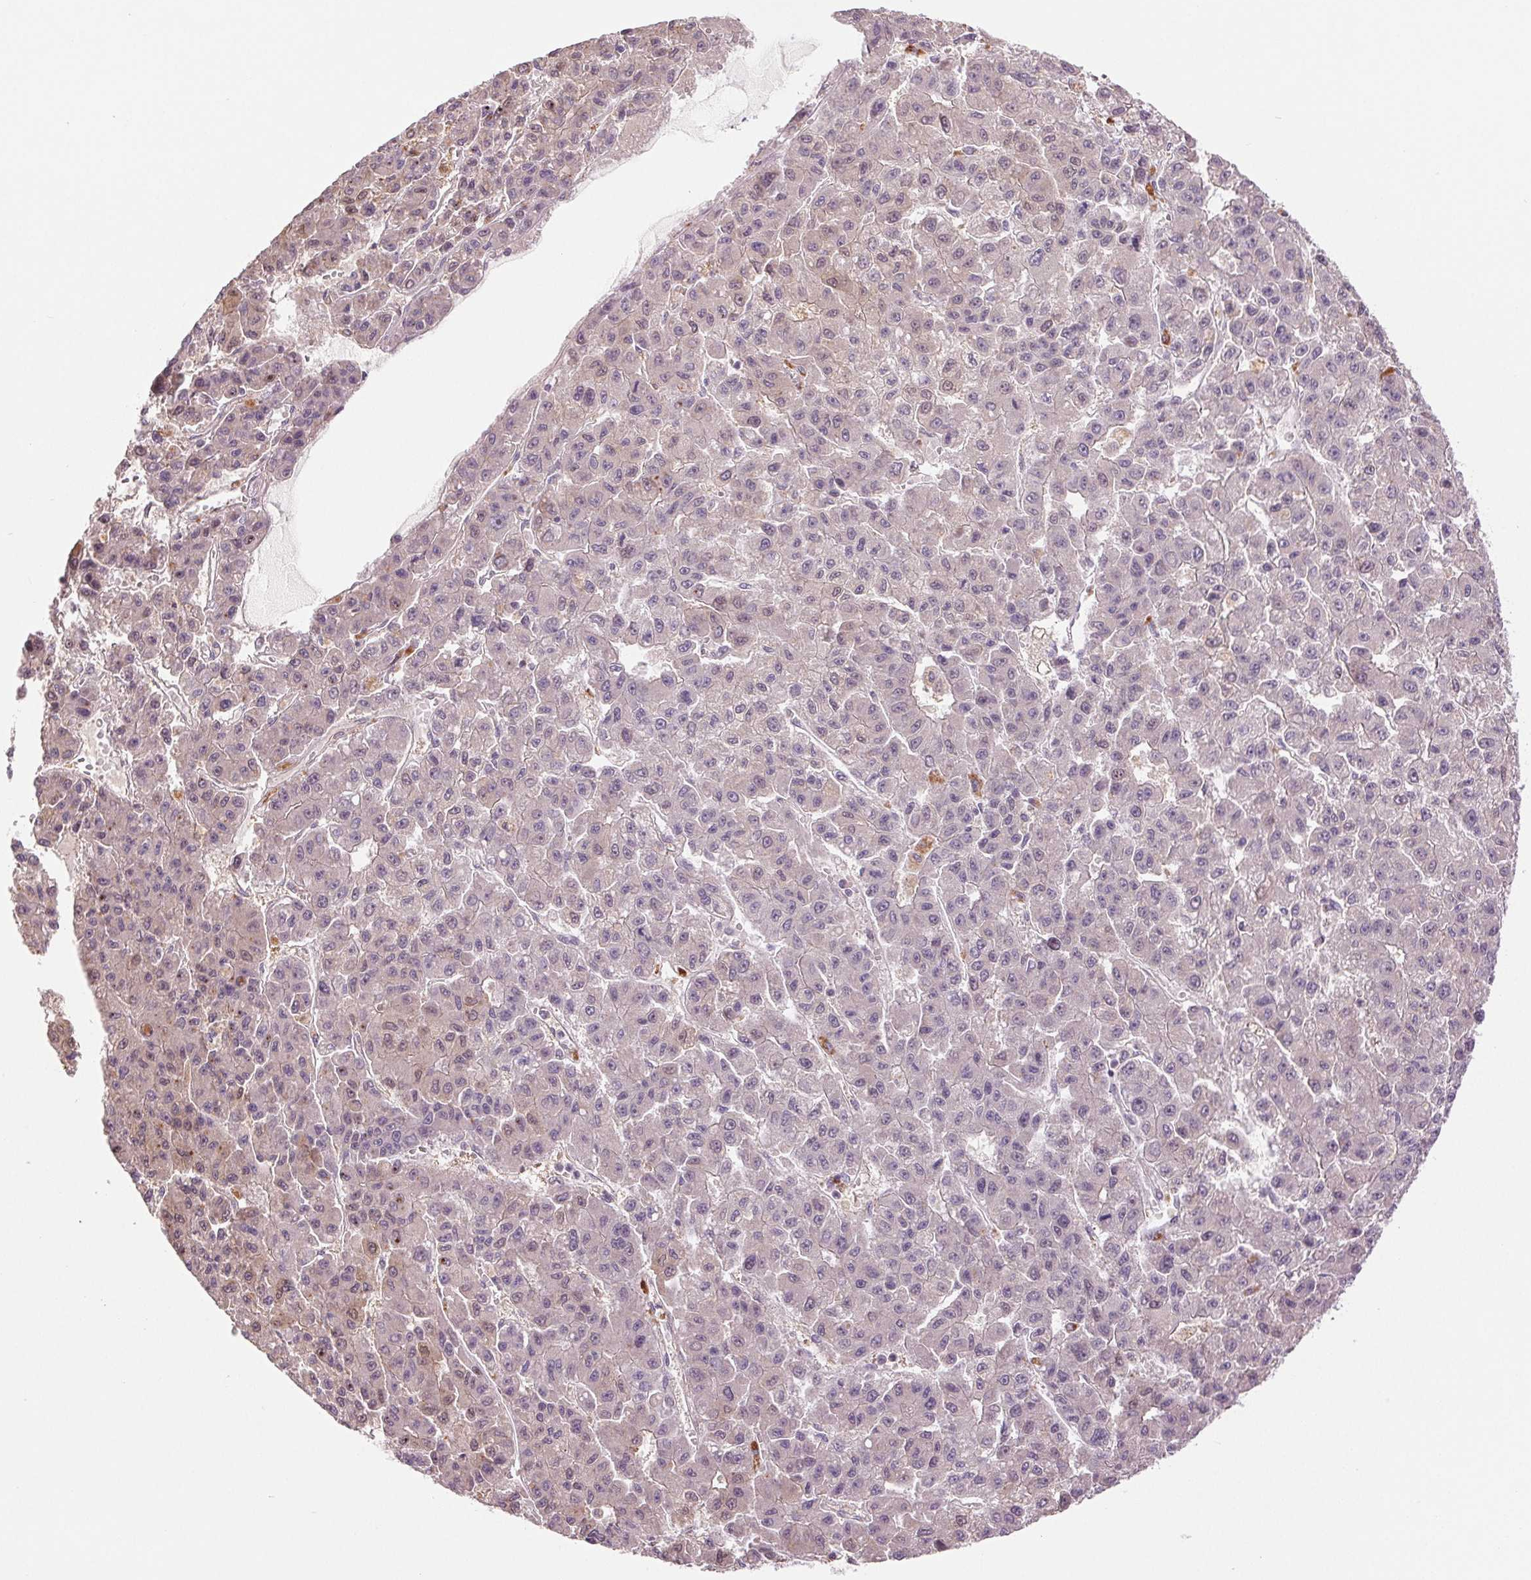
{"staining": {"intensity": "weak", "quantity": "<25%", "location": "cytoplasmic/membranous"}, "tissue": "liver cancer", "cell_type": "Tumor cells", "image_type": "cancer", "snomed": [{"axis": "morphology", "description": "Carcinoma, Hepatocellular, NOS"}, {"axis": "topography", "description": "Liver"}], "caption": "The histopathology image shows no staining of tumor cells in hepatocellular carcinoma (liver).", "gene": "METTL17", "patient": {"sex": "male", "age": 70}}